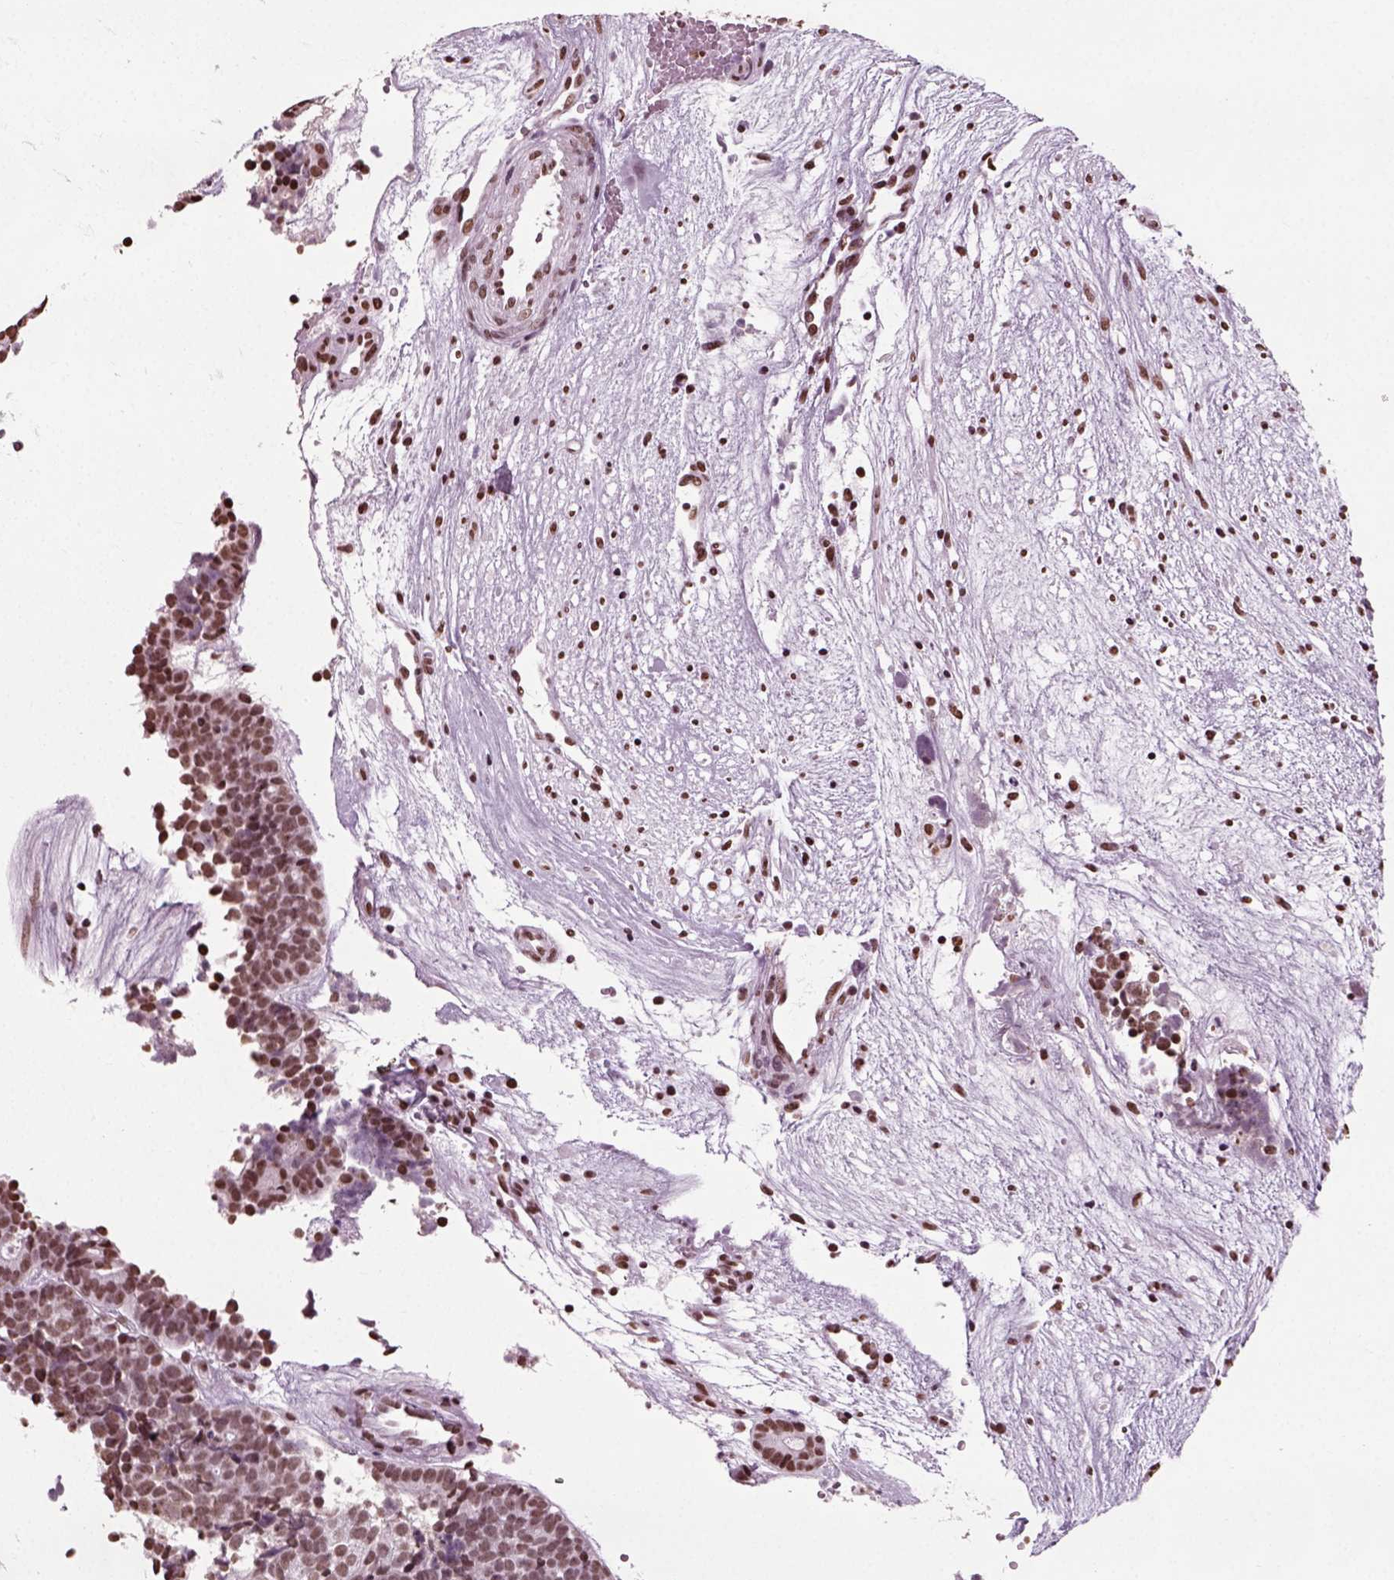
{"staining": {"intensity": "moderate", "quantity": ">75%", "location": "nuclear"}, "tissue": "head and neck cancer", "cell_type": "Tumor cells", "image_type": "cancer", "snomed": [{"axis": "morphology", "description": "Adenocarcinoma, NOS"}, {"axis": "topography", "description": "Head-Neck"}], "caption": "About >75% of tumor cells in head and neck cancer exhibit moderate nuclear protein positivity as visualized by brown immunohistochemical staining.", "gene": "POLR1H", "patient": {"sex": "female", "age": 81}}